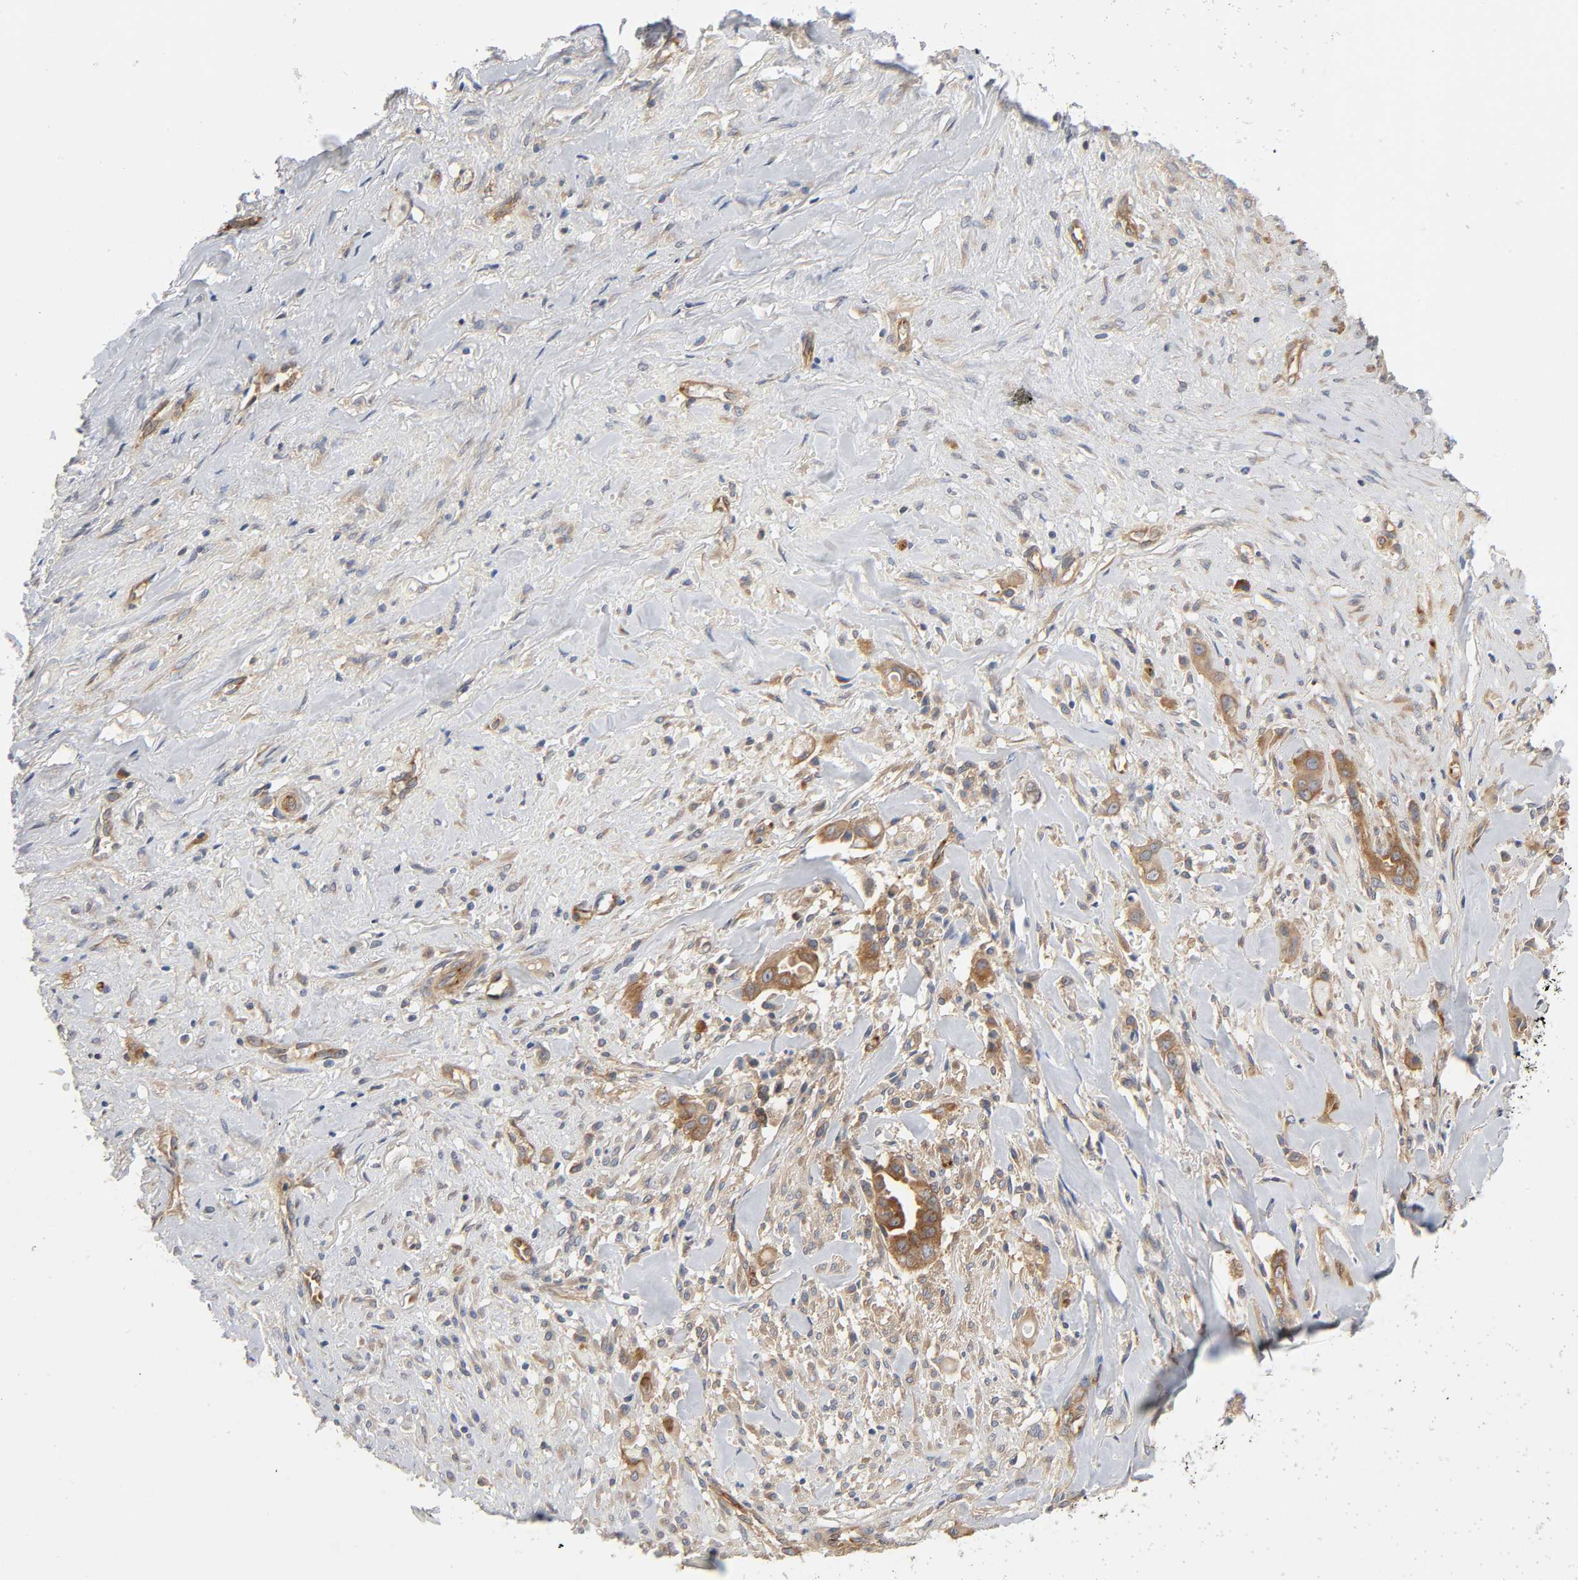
{"staining": {"intensity": "moderate", "quantity": ">75%", "location": "cytoplasmic/membranous"}, "tissue": "liver cancer", "cell_type": "Tumor cells", "image_type": "cancer", "snomed": [{"axis": "morphology", "description": "Cholangiocarcinoma"}, {"axis": "topography", "description": "Liver"}], "caption": "A medium amount of moderate cytoplasmic/membranous expression is seen in approximately >75% of tumor cells in liver cholangiocarcinoma tissue.", "gene": "SCHIP1", "patient": {"sex": "female", "age": 73}}